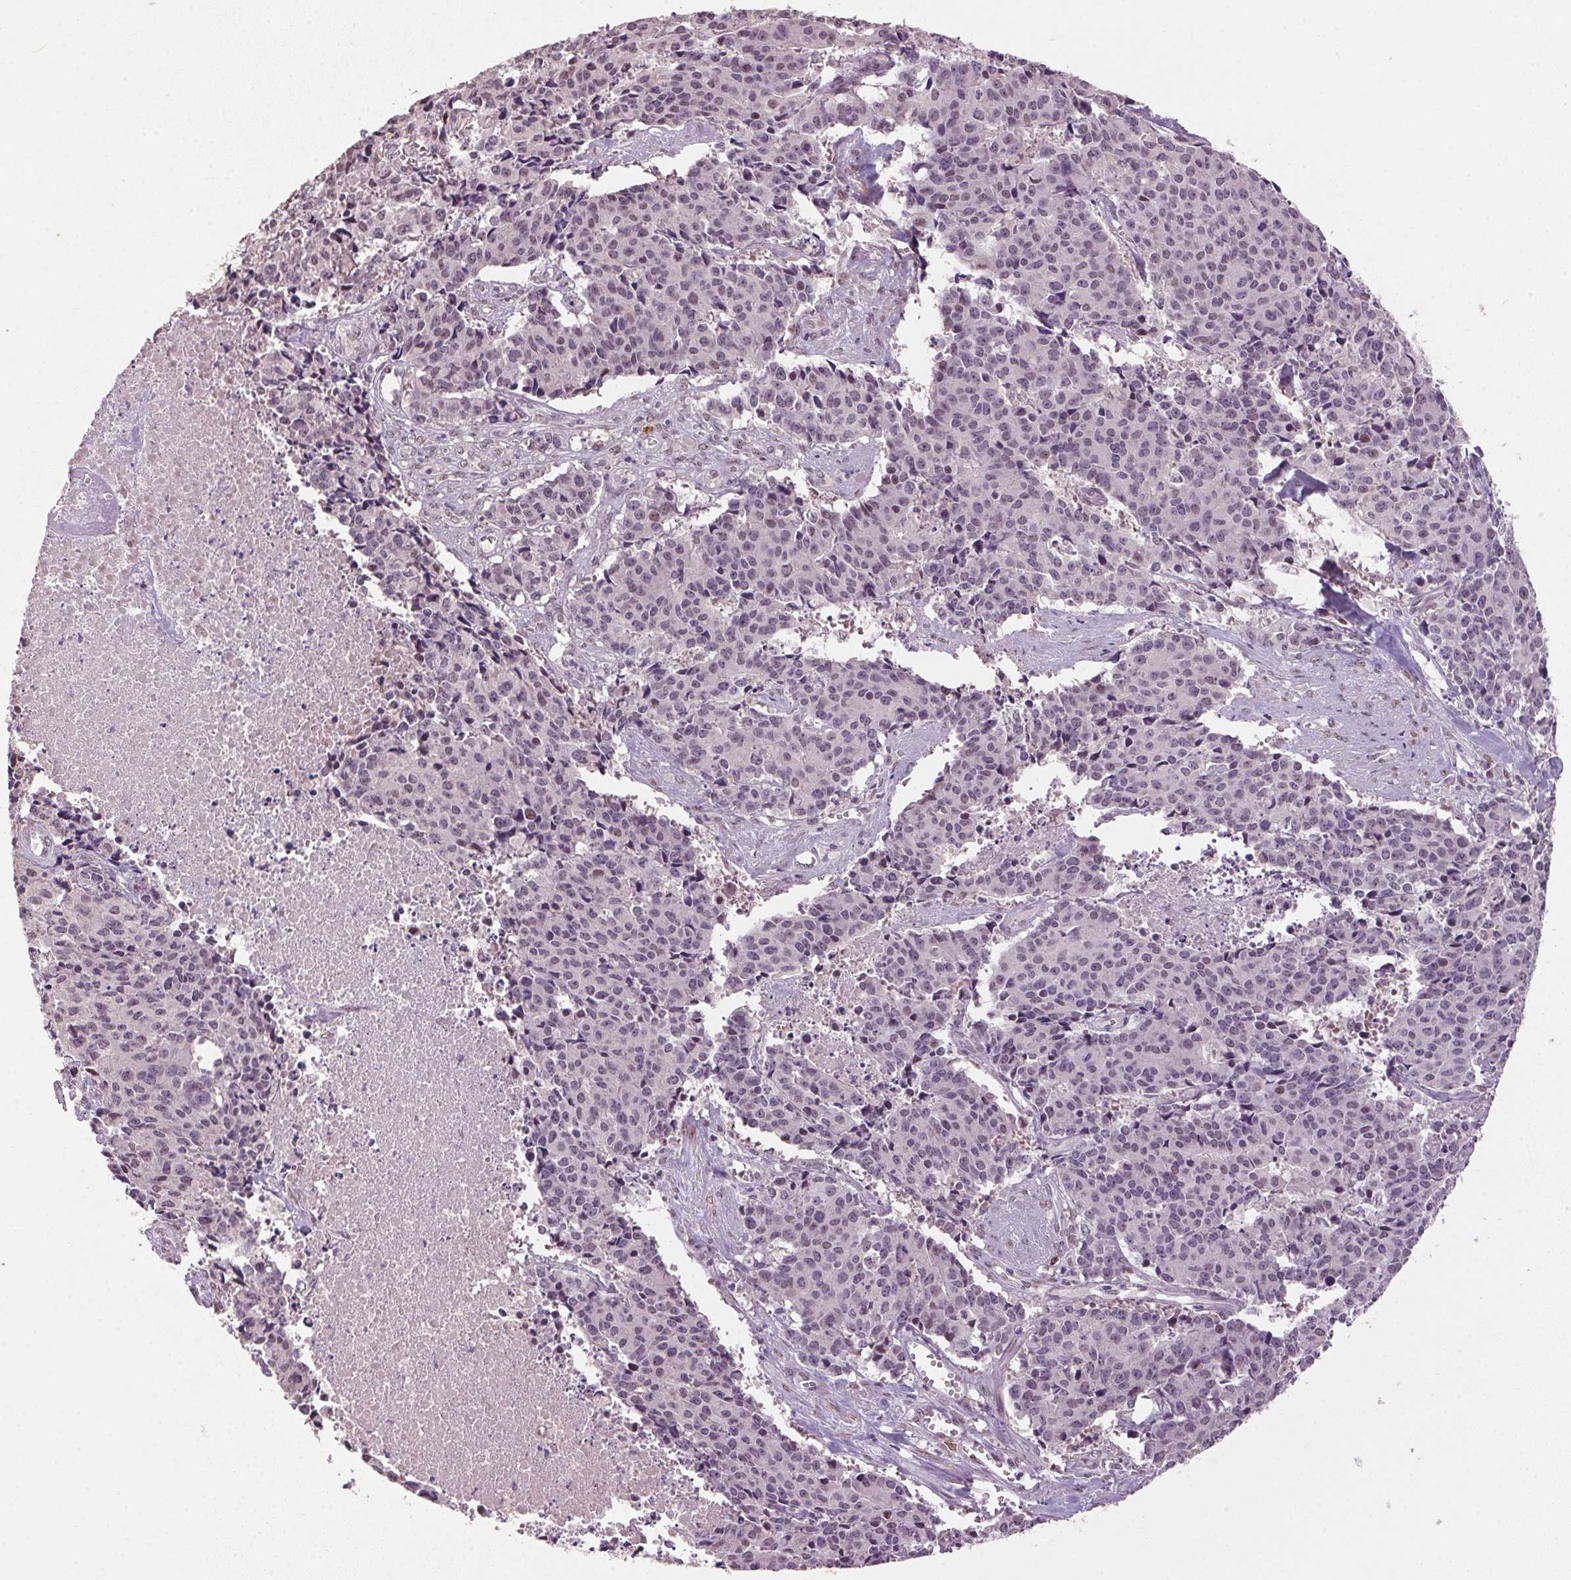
{"staining": {"intensity": "negative", "quantity": "none", "location": "none"}, "tissue": "cervical cancer", "cell_type": "Tumor cells", "image_type": "cancer", "snomed": [{"axis": "morphology", "description": "Squamous cell carcinoma, NOS"}, {"axis": "topography", "description": "Cervix"}], "caption": "Tumor cells show no significant protein staining in cervical cancer (squamous cell carcinoma).", "gene": "ZBTB4", "patient": {"sex": "female", "age": 28}}